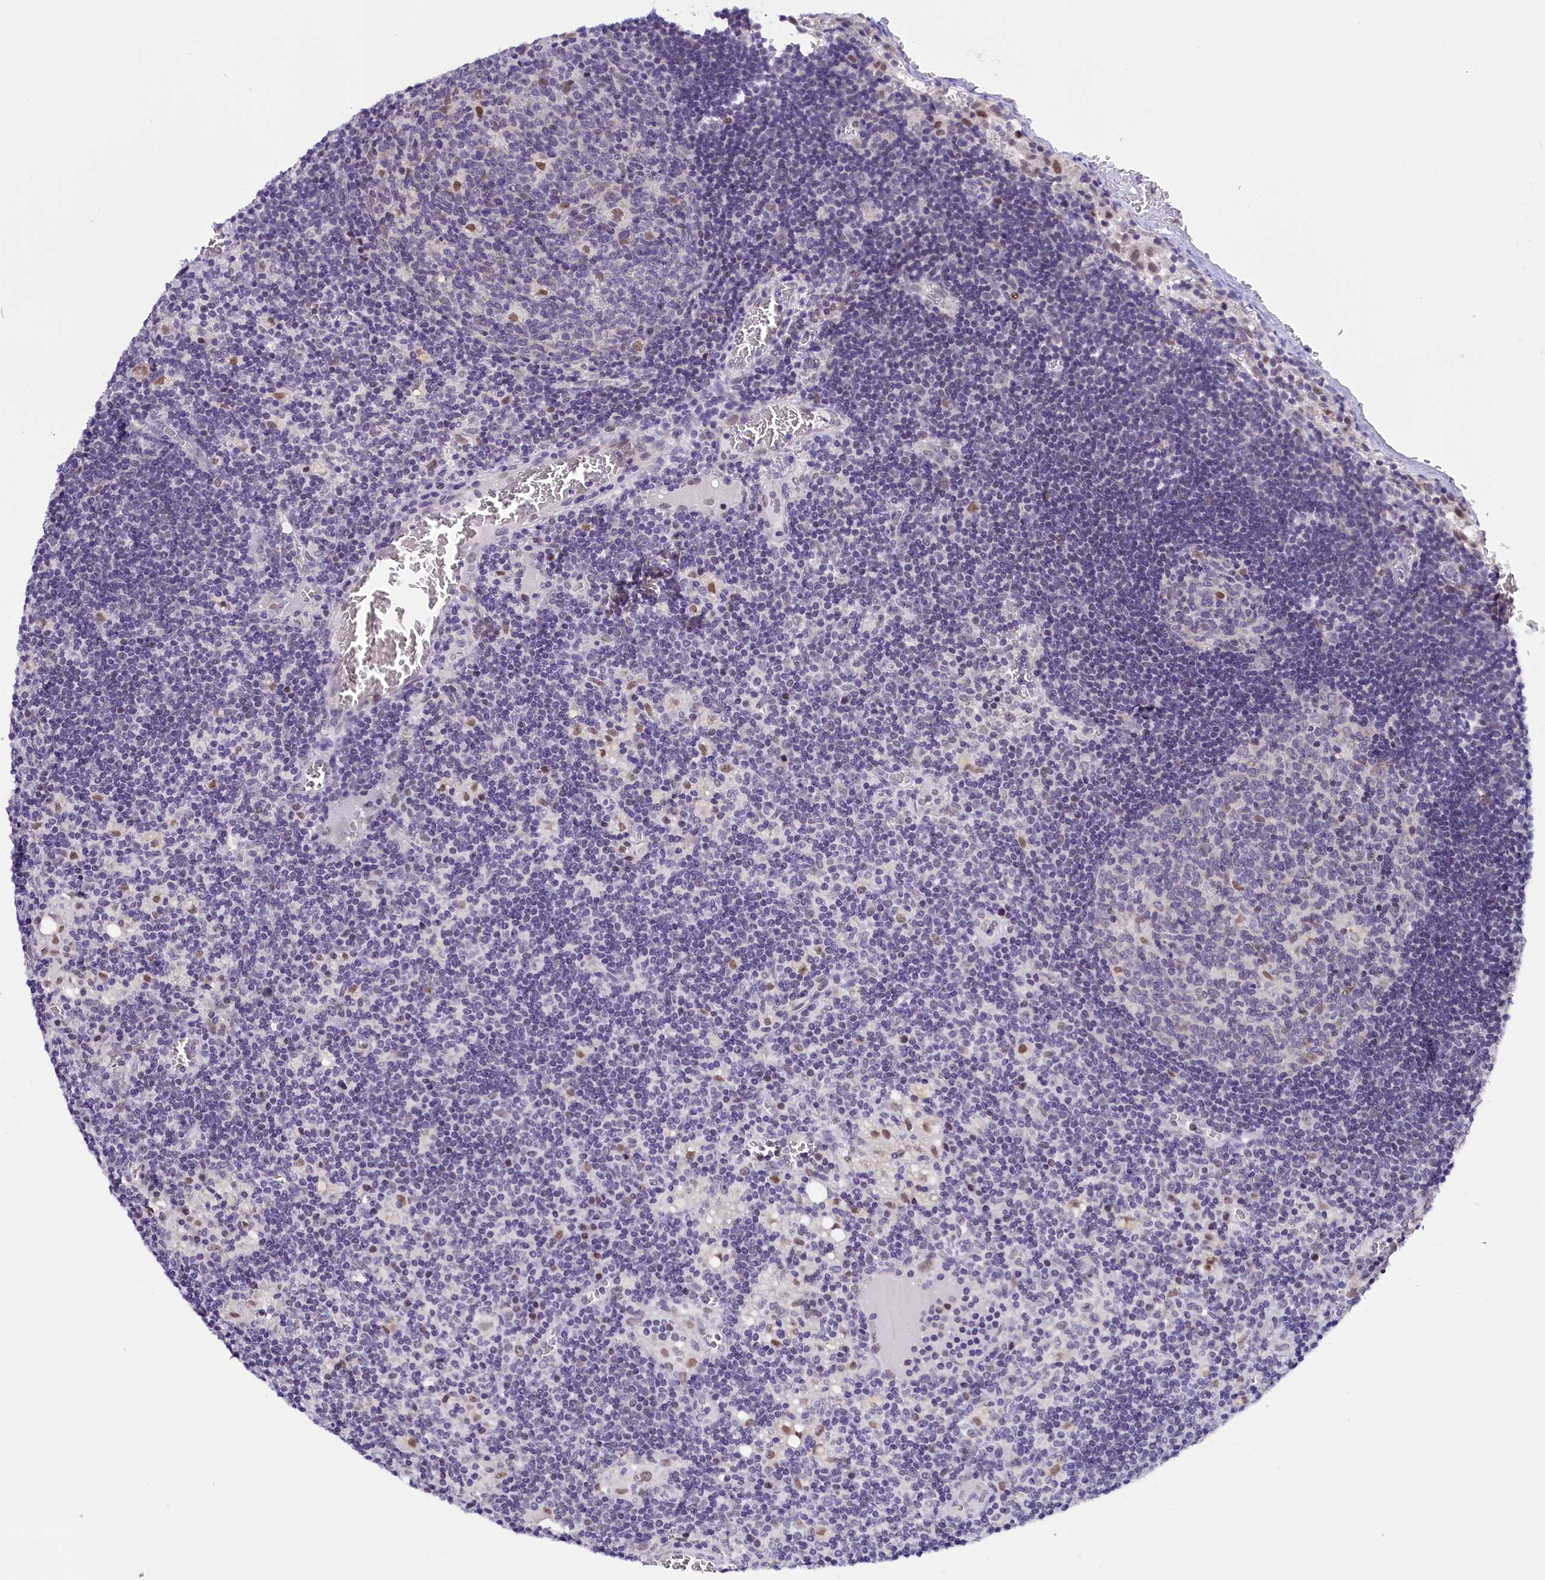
{"staining": {"intensity": "negative", "quantity": "none", "location": "none"}, "tissue": "lymph node", "cell_type": "Germinal center cells", "image_type": "normal", "snomed": [{"axis": "morphology", "description": "Normal tissue, NOS"}, {"axis": "topography", "description": "Lymph node"}], "caption": "A high-resolution image shows immunohistochemistry (IHC) staining of unremarkable lymph node, which reveals no significant staining in germinal center cells.", "gene": "OSGEP", "patient": {"sex": "female", "age": 73}}